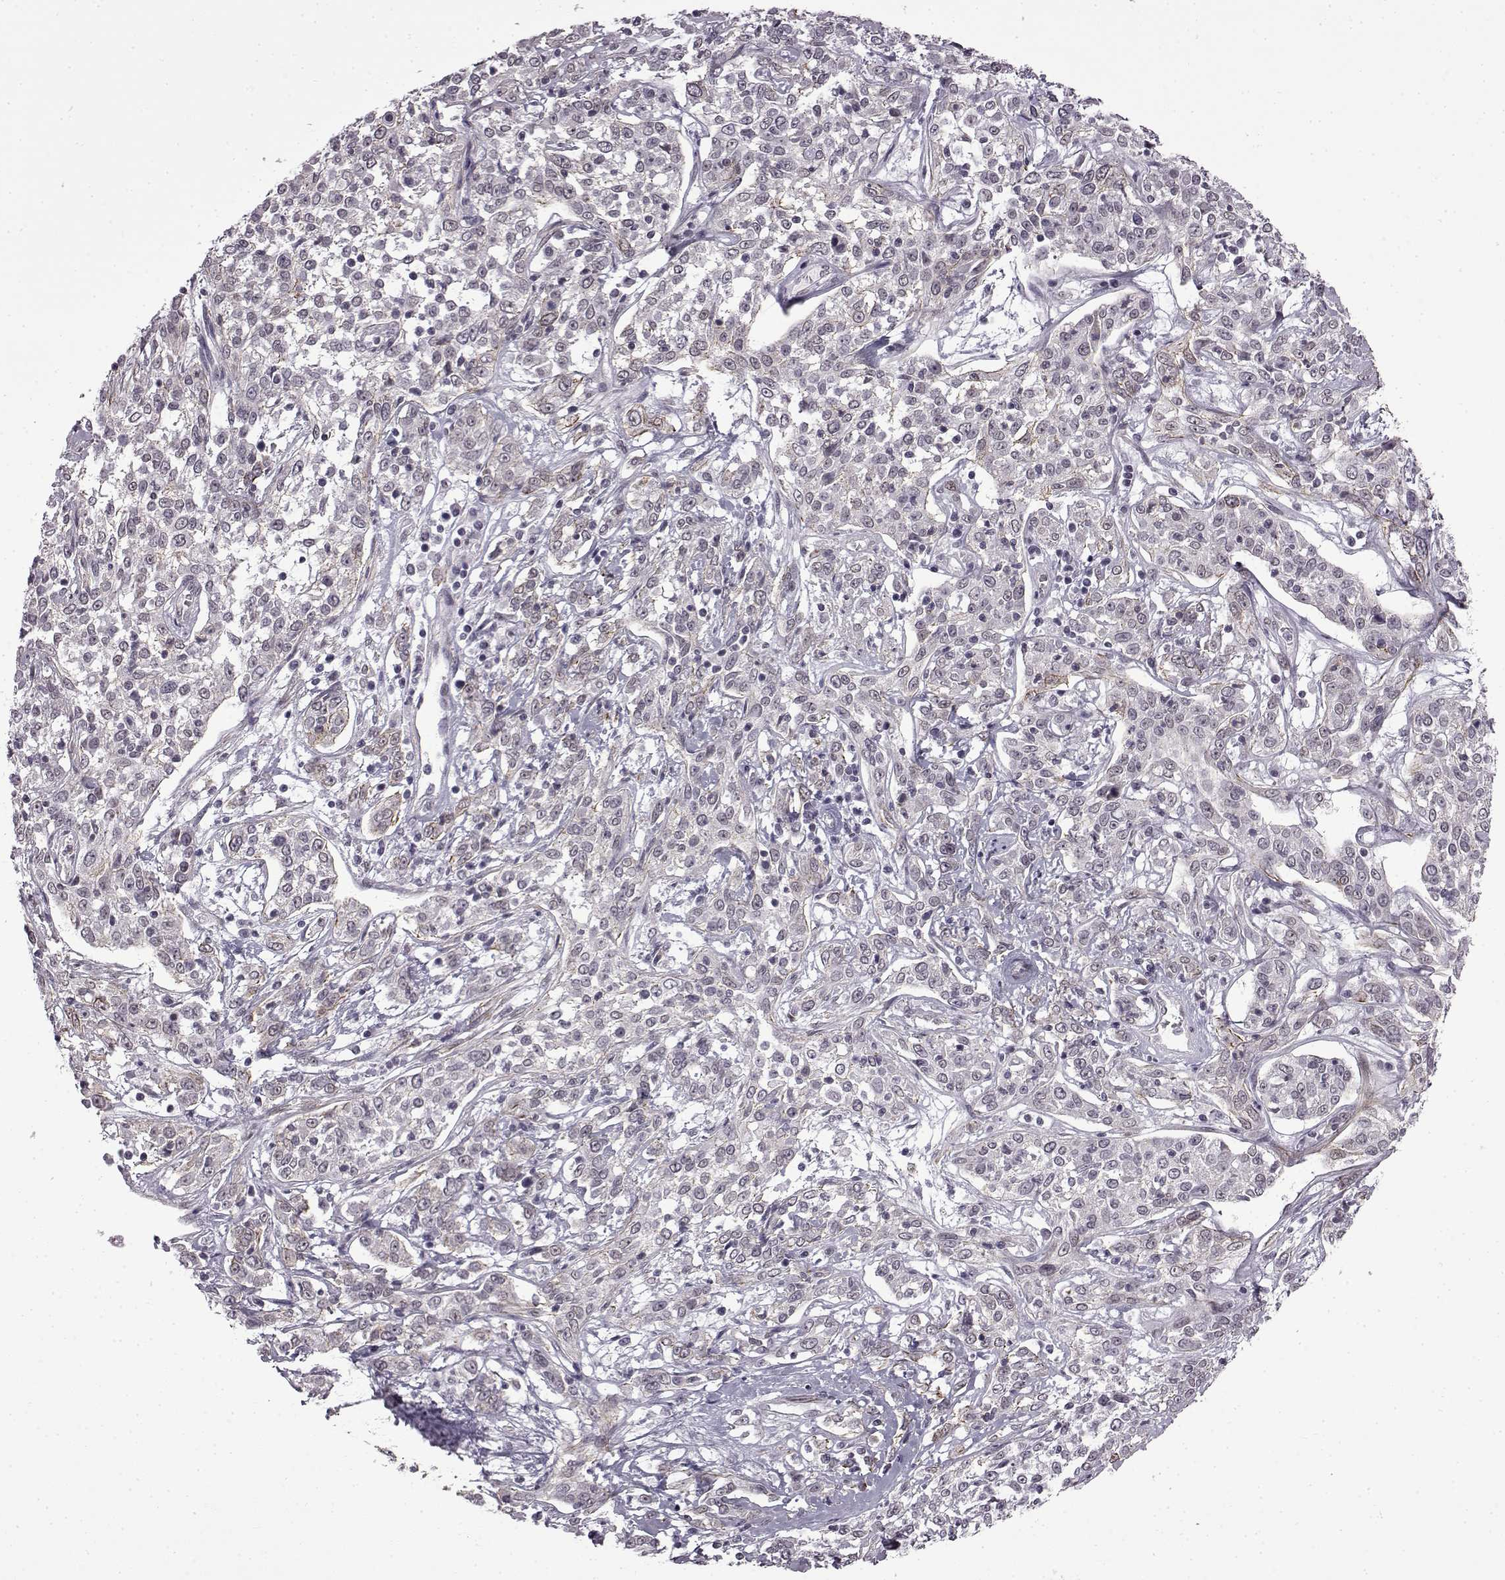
{"staining": {"intensity": "negative", "quantity": "none", "location": "none"}, "tissue": "cervical cancer", "cell_type": "Tumor cells", "image_type": "cancer", "snomed": [{"axis": "morphology", "description": "Adenocarcinoma, NOS"}, {"axis": "topography", "description": "Cervix"}], "caption": "This is an immunohistochemistry micrograph of human cervical cancer (adenocarcinoma). There is no staining in tumor cells.", "gene": "SYNPO2", "patient": {"sex": "female", "age": 40}}